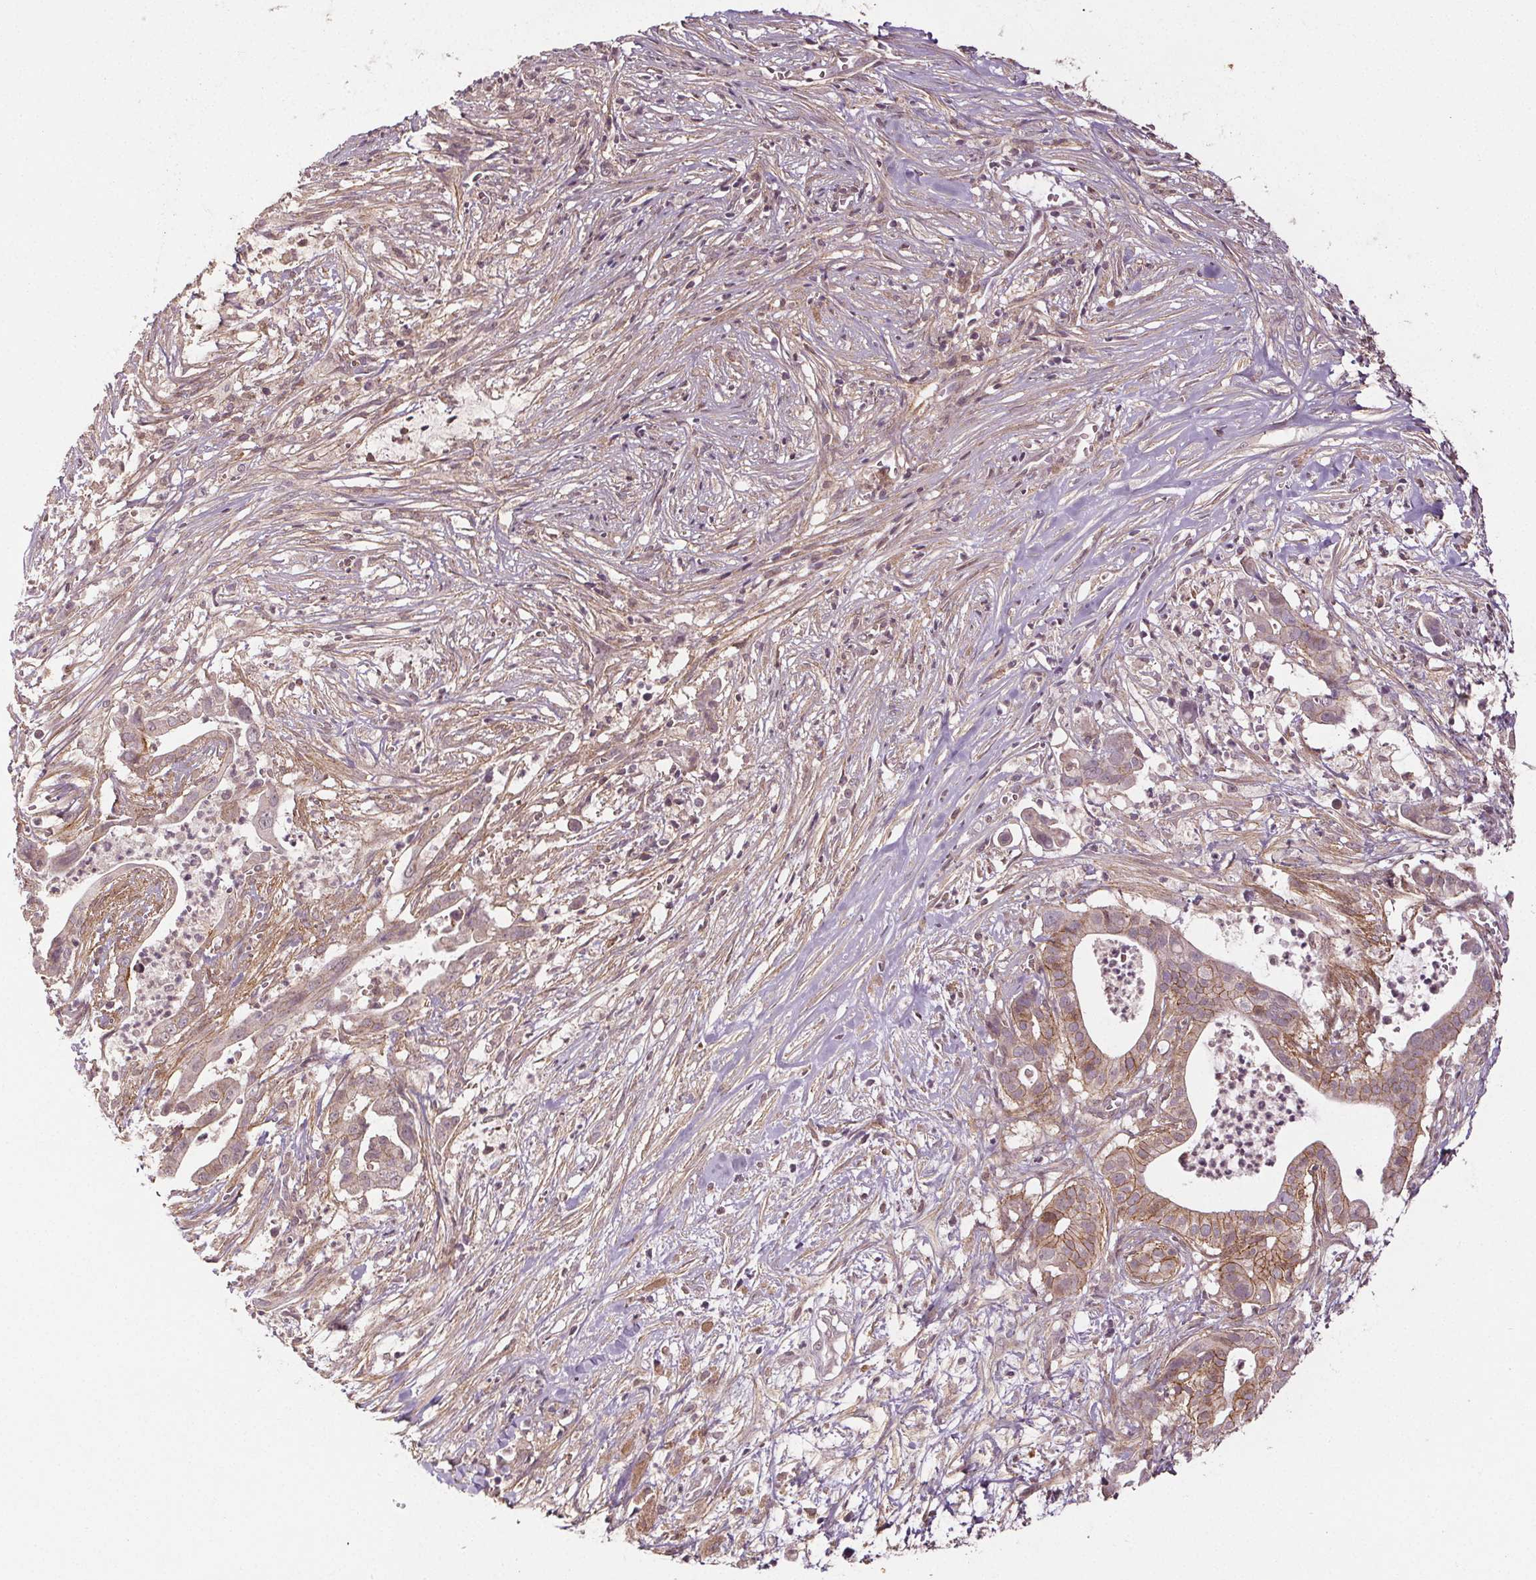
{"staining": {"intensity": "moderate", "quantity": "25%-75%", "location": "cytoplasmic/membranous"}, "tissue": "pancreatic cancer", "cell_type": "Tumor cells", "image_type": "cancer", "snomed": [{"axis": "morphology", "description": "Adenocarcinoma, NOS"}, {"axis": "topography", "description": "Pancreas"}], "caption": "Human adenocarcinoma (pancreatic) stained with a protein marker shows moderate staining in tumor cells.", "gene": "EPHB3", "patient": {"sex": "male", "age": 61}}